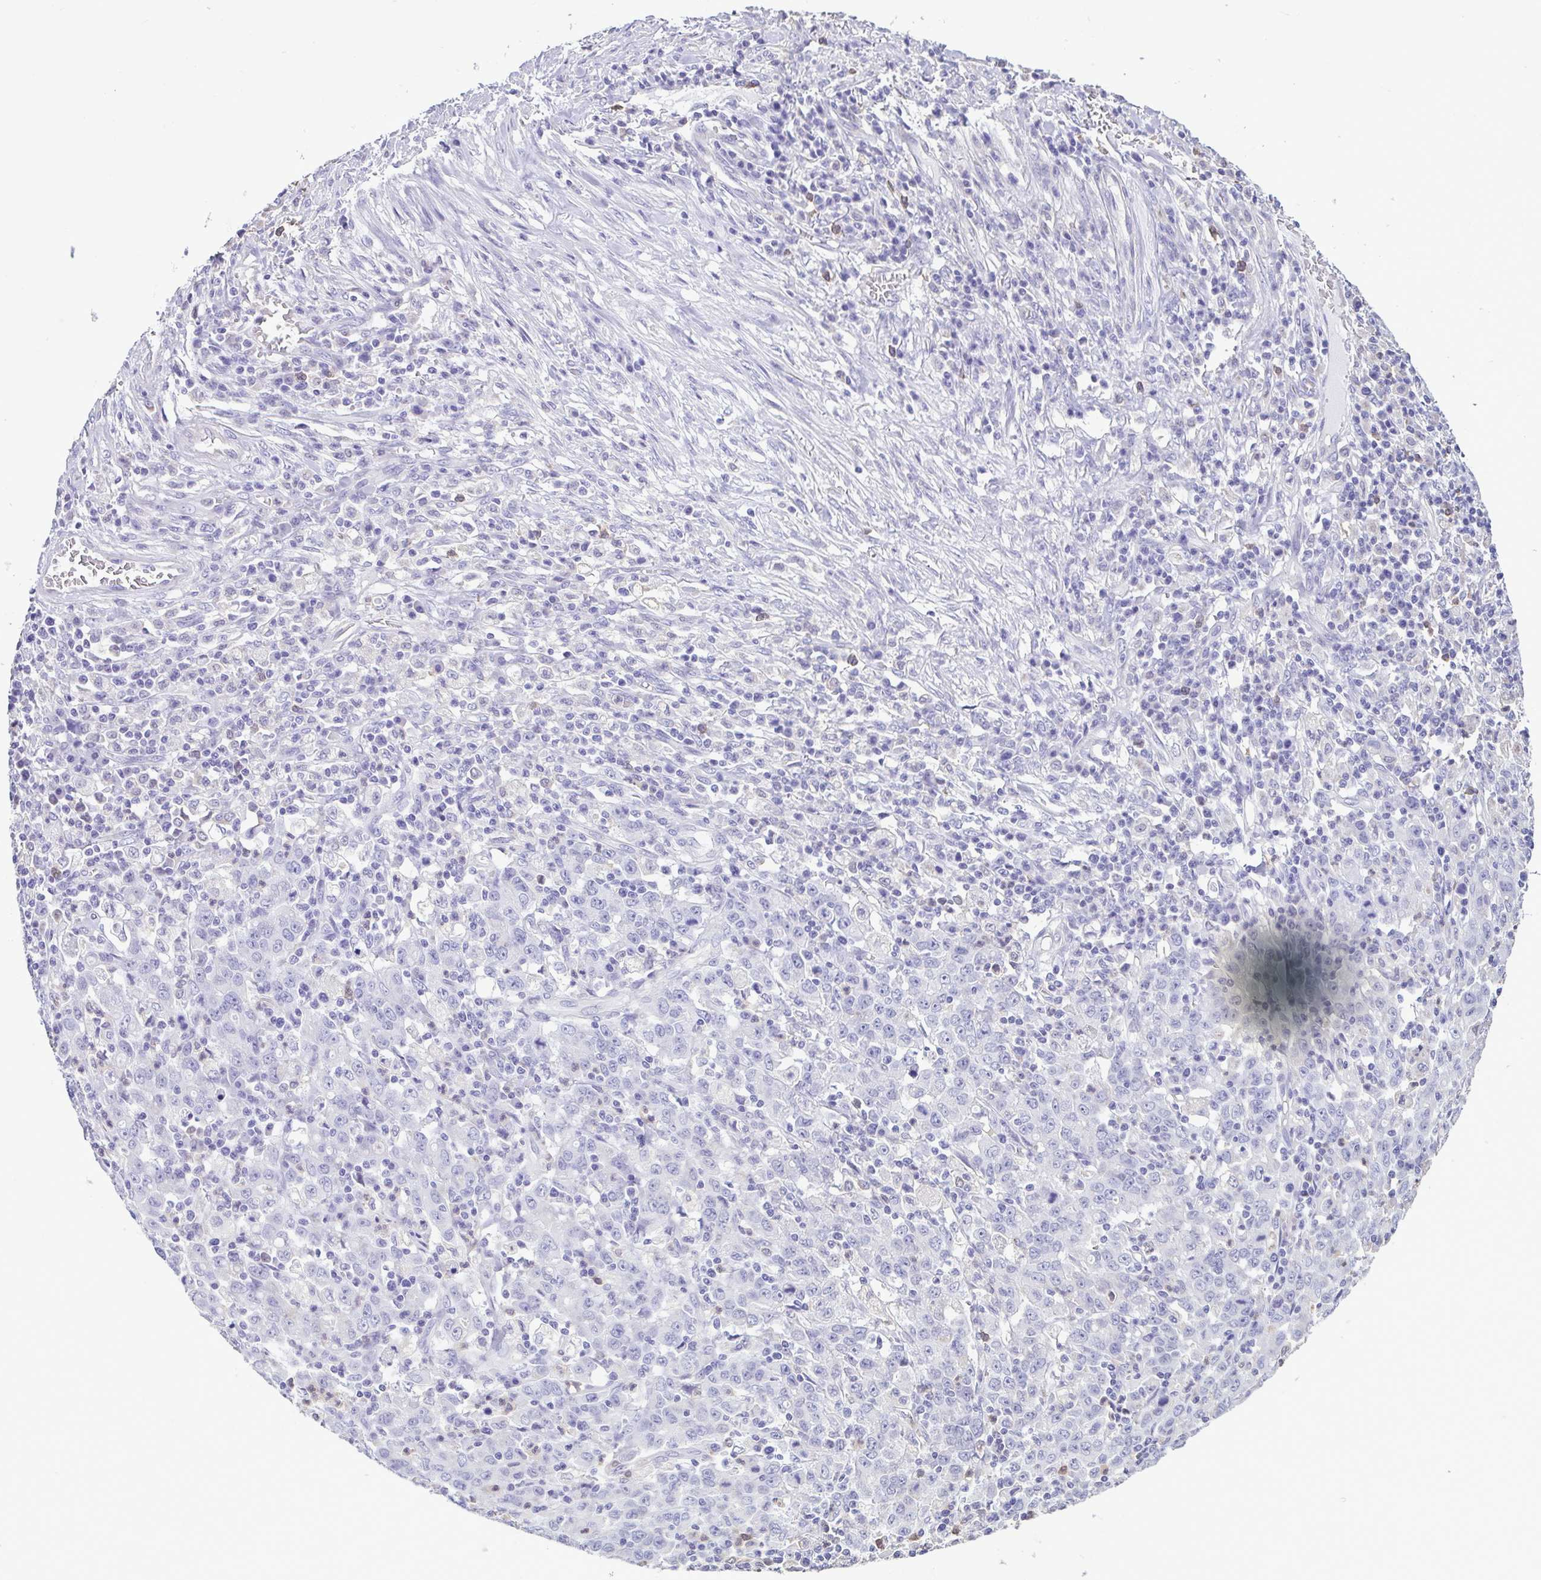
{"staining": {"intensity": "negative", "quantity": "none", "location": "none"}, "tissue": "stomach cancer", "cell_type": "Tumor cells", "image_type": "cancer", "snomed": [{"axis": "morphology", "description": "Adenocarcinoma, NOS"}, {"axis": "topography", "description": "Stomach, upper"}], "caption": "An immunohistochemistry micrograph of stomach cancer is shown. There is no staining in tumor cells of stomach cancer. (Stains: DAB IHC with hematoxylin counter stain, Microscopy: brightfield microscopy at high magnification).", "gene": "CBY2", "patient": {"sex": "male", "age": 69}}